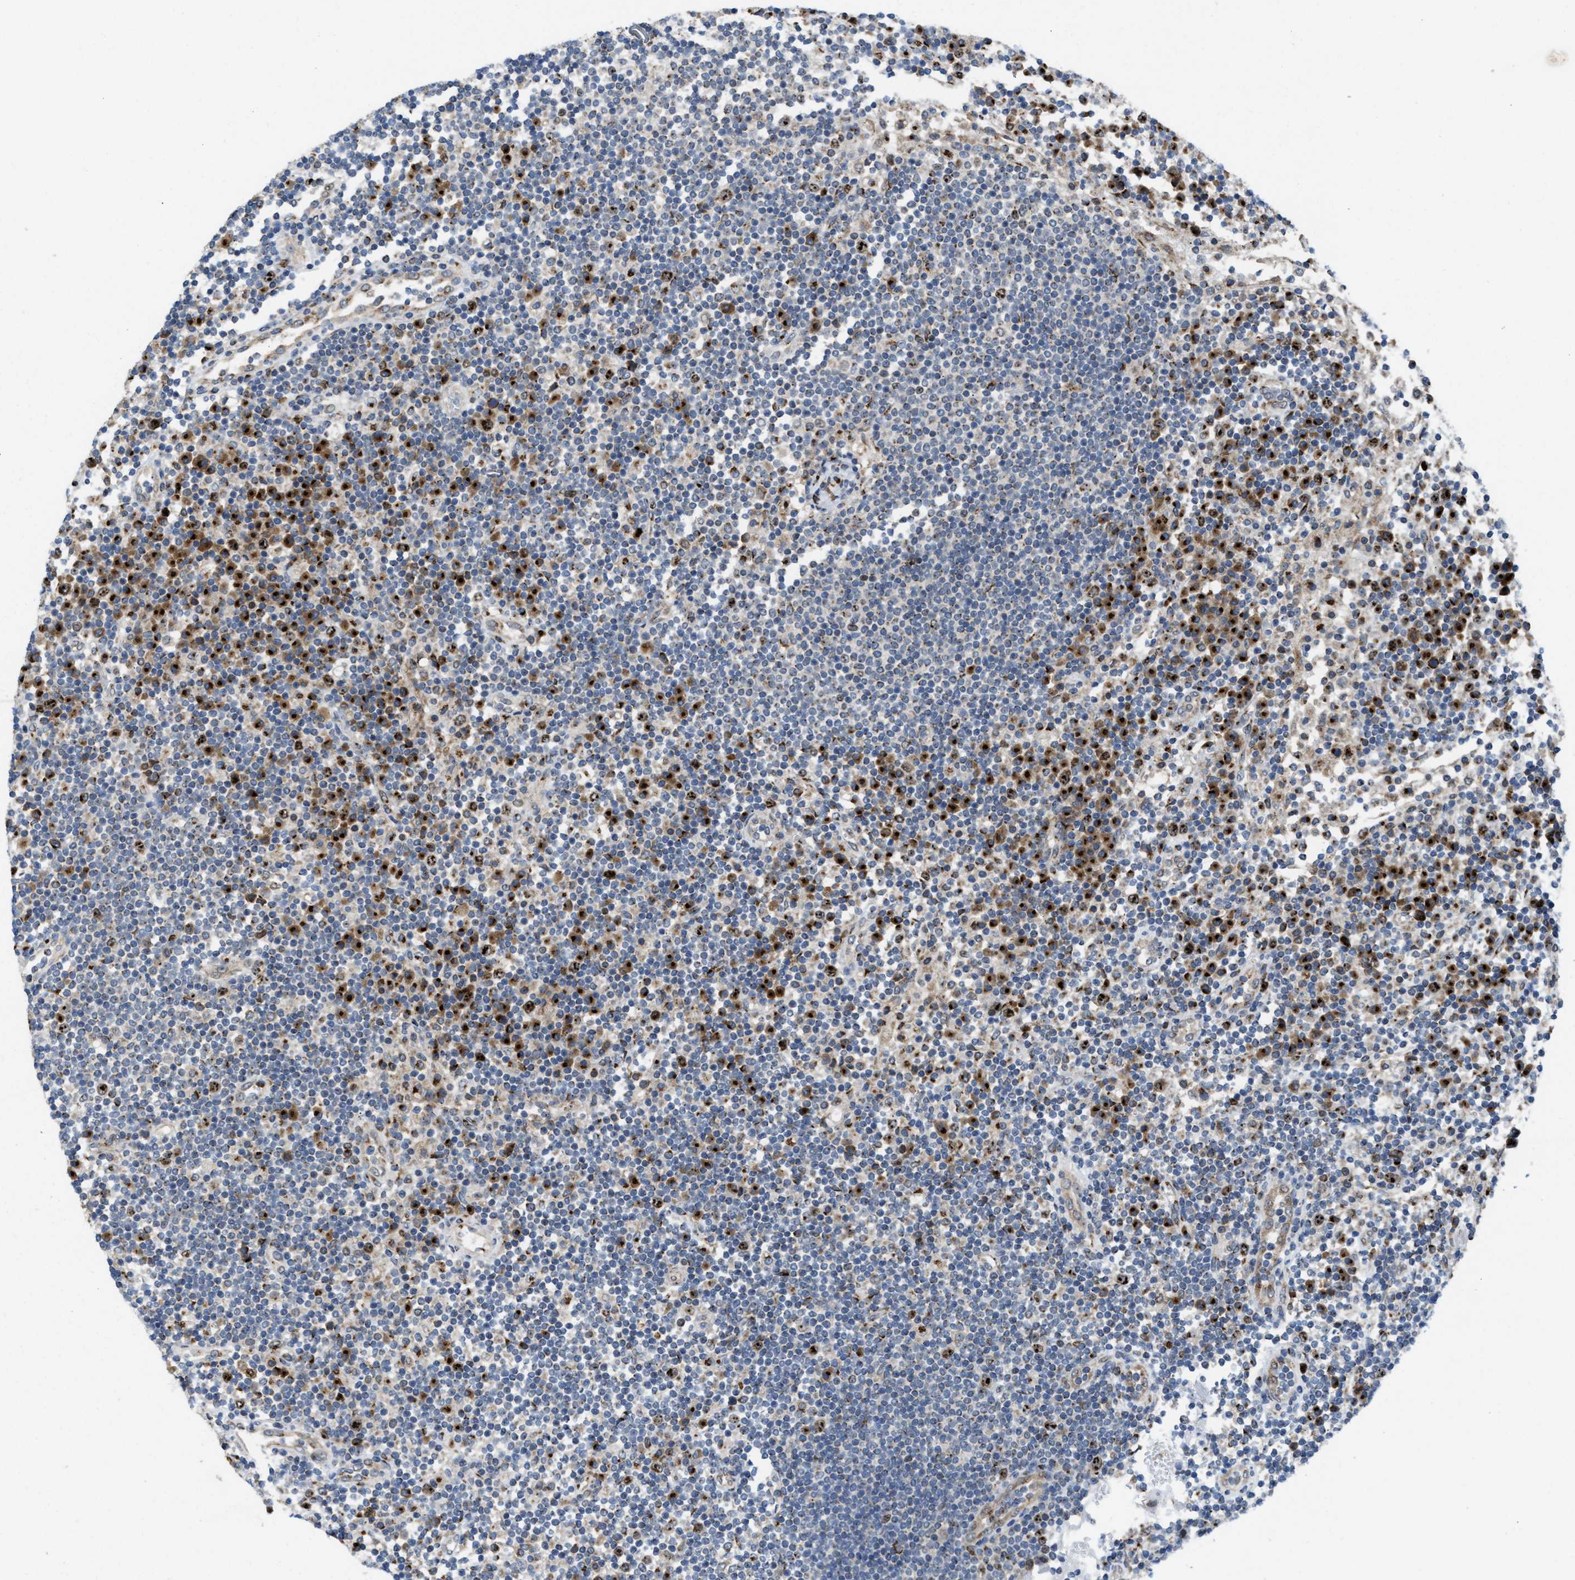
{"staining": {"intensity": "strong", "quantity": "<25%", "location": "cytoplasmic/membranous"}, "tissue": "lymph node", "cell_type": "Germinal center cells", "image_type": "normal", "snomed": [{"axis": "morphology", "description": "Normal tissue, NOS"}, {"axis": "topography", "description": "Lymph node"}], "caption": "High-power microscopy captured an immunohistochemistry (IHC) micrograph of unremarkable lymph node, revealing strong cytoplasmic/membranous expression in about <25% of germinal center cells.", "gene": "SLC38A10", "patient": {"sex": "female", "age": 53}}